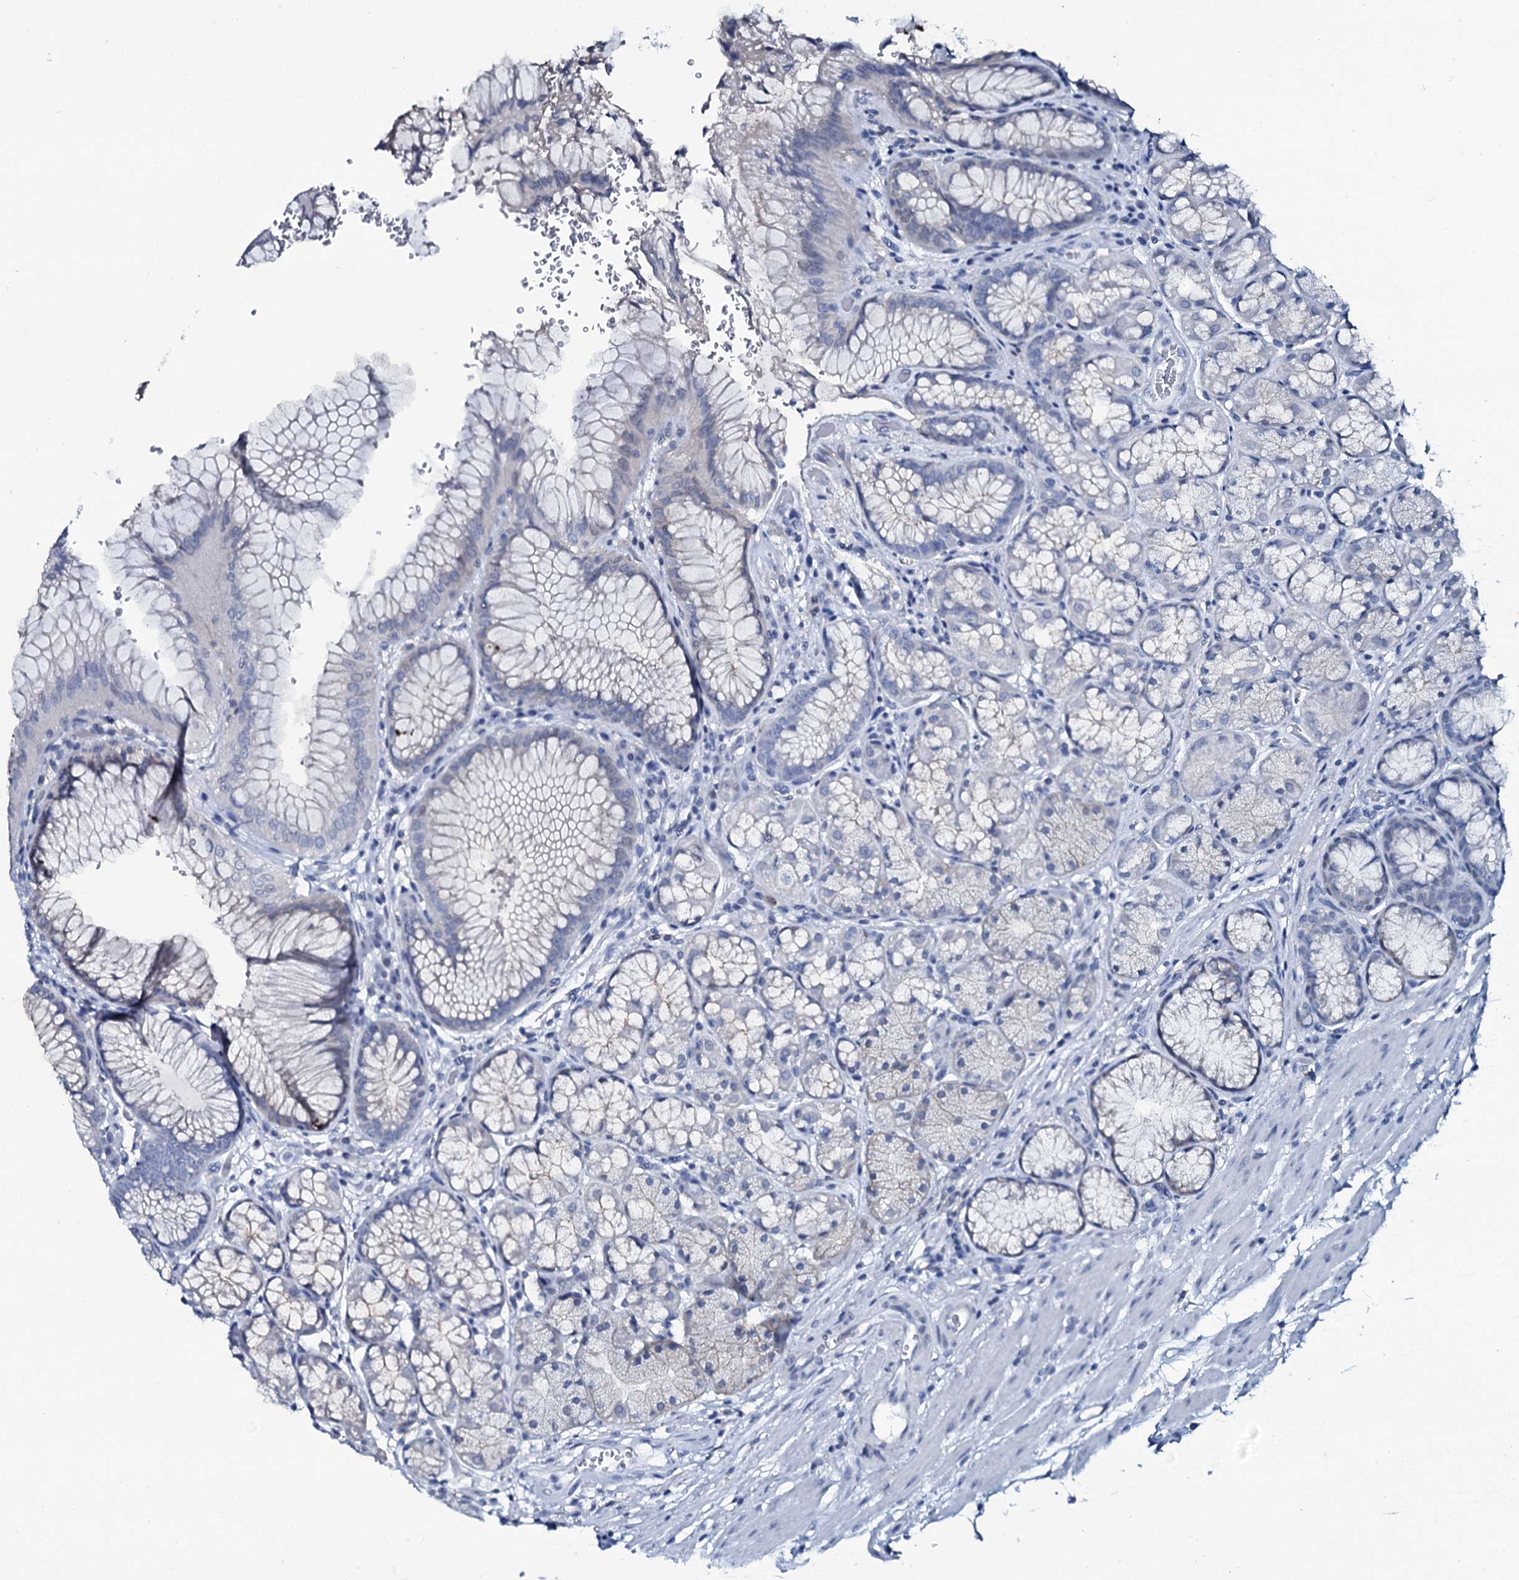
{"staining": {"intensity": "negative", "quantity": "none", "location": "none"}, "tissue": "stomach", "cell_type": "Glandular cells", "image_type": "normal", "snomed": [{"axis": "morphology", "description": "Normal tissue, NOS"}, {"axis": "topography", "description": "Stomach"}], "caption": "Immunohistochemistry (IHC) micrograph of normal stomach: stomach stained with DAB (3,3'-diaminobenzidine) displays no significant protein staining in glandular cells.", "gene": "SLC4A7", "patient": {"sex": "male", "age": 63}}